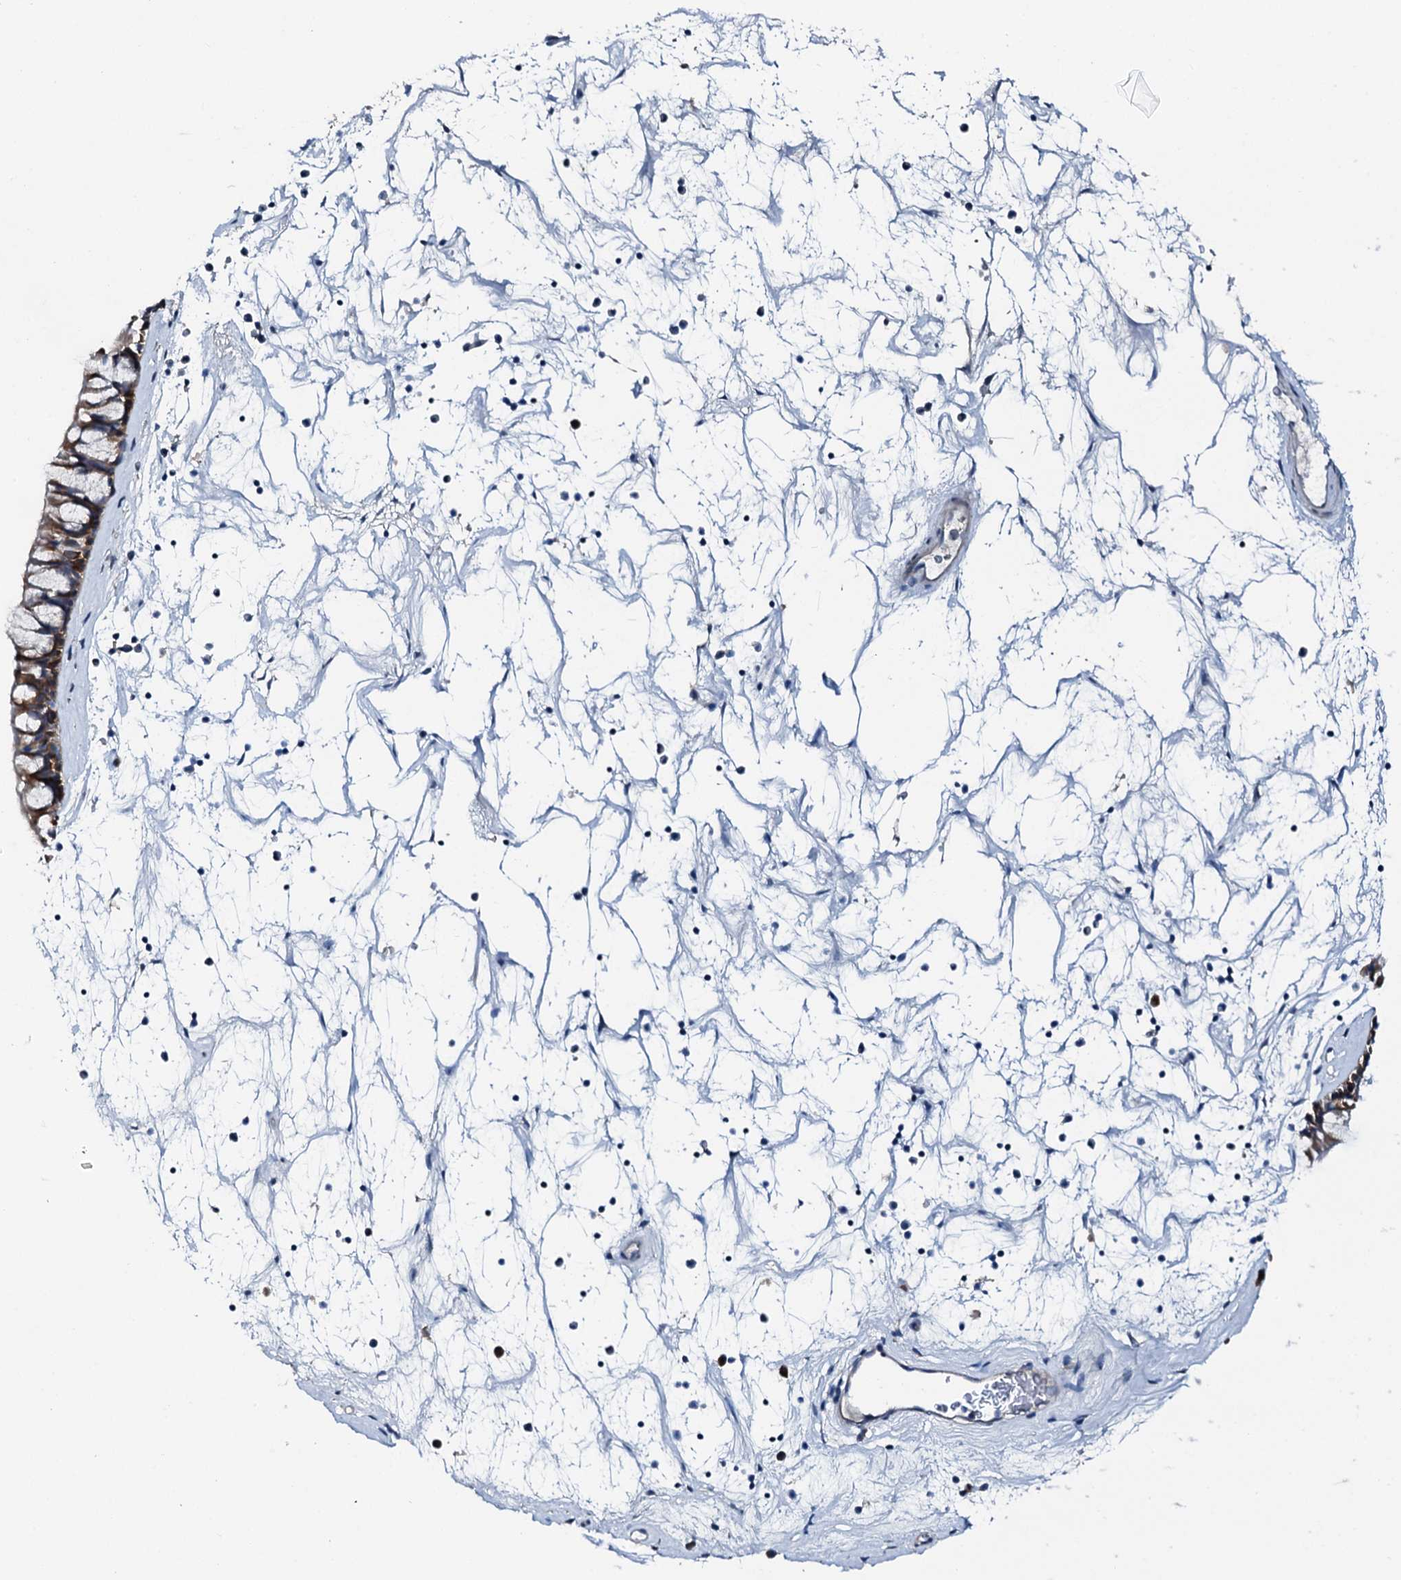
{"staining": {"intensity": "moderate", "quantity": ">75%", "location": "cytoplasmic/membranous"}, "tissue": "nasopharynx", "cell_type": "Respiratory epithelial cells", "image_type": "normal", "snomed": [{"axis": "morphology", "description": "Normal tissue, NOS"}, {"axis": "topography", "description": "Nasopharynx"}], "caption": "Brown immunohistochemical staining in normal human nasopharynx reveals moderate cytoplasmic/membranous expression in approximately >75% of respiratory epithelial cells.", "gene": "GFOD2", "patient": {"sex": "male", "age": 64}}